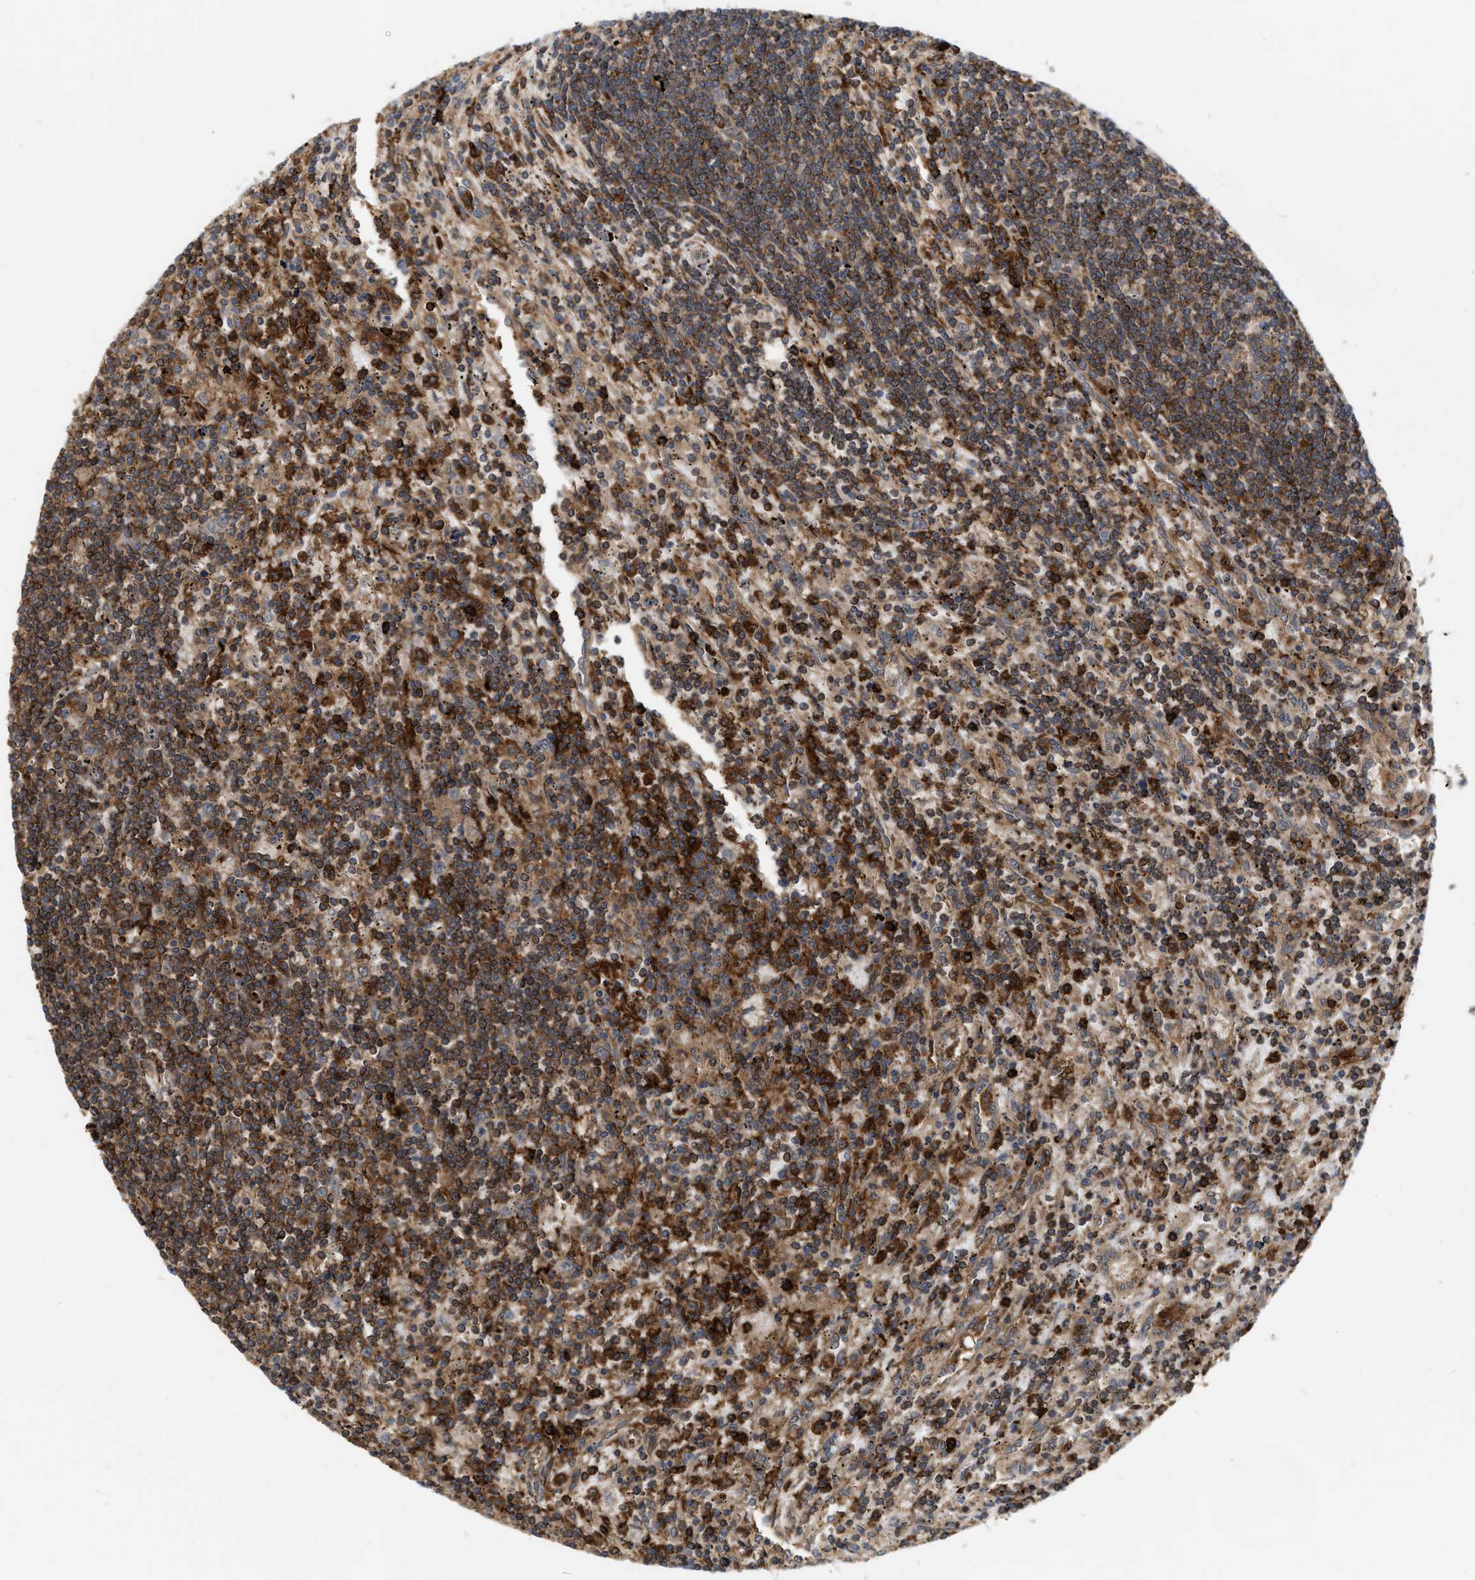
{"staining": {"intensity": "strong", "quantity": ">75%", "location": "cytoplasmic/membranous"}, "tissue": "lymphoma", "cell_type": "Tumor cells", "image_type": "cancer", "snomed": [{"axis": "morphology", "description": "Malignant lymphoma, non-Hodgkin's type, Low grade"}, {"axis": "topography", "description": "Spleen"}], "caption": "This histopathology image displays malignant lymphoma, non-Hodgkin's type (low-grade) stained with immunohistochemistry to label a protein in brown. The cytoplasmic/membranous of tumor cells show strong positivity for the protein. Nuclei are counter-stained blue.", "gene": "IQCE", "patient": {"sex": "male", "age": 76}}